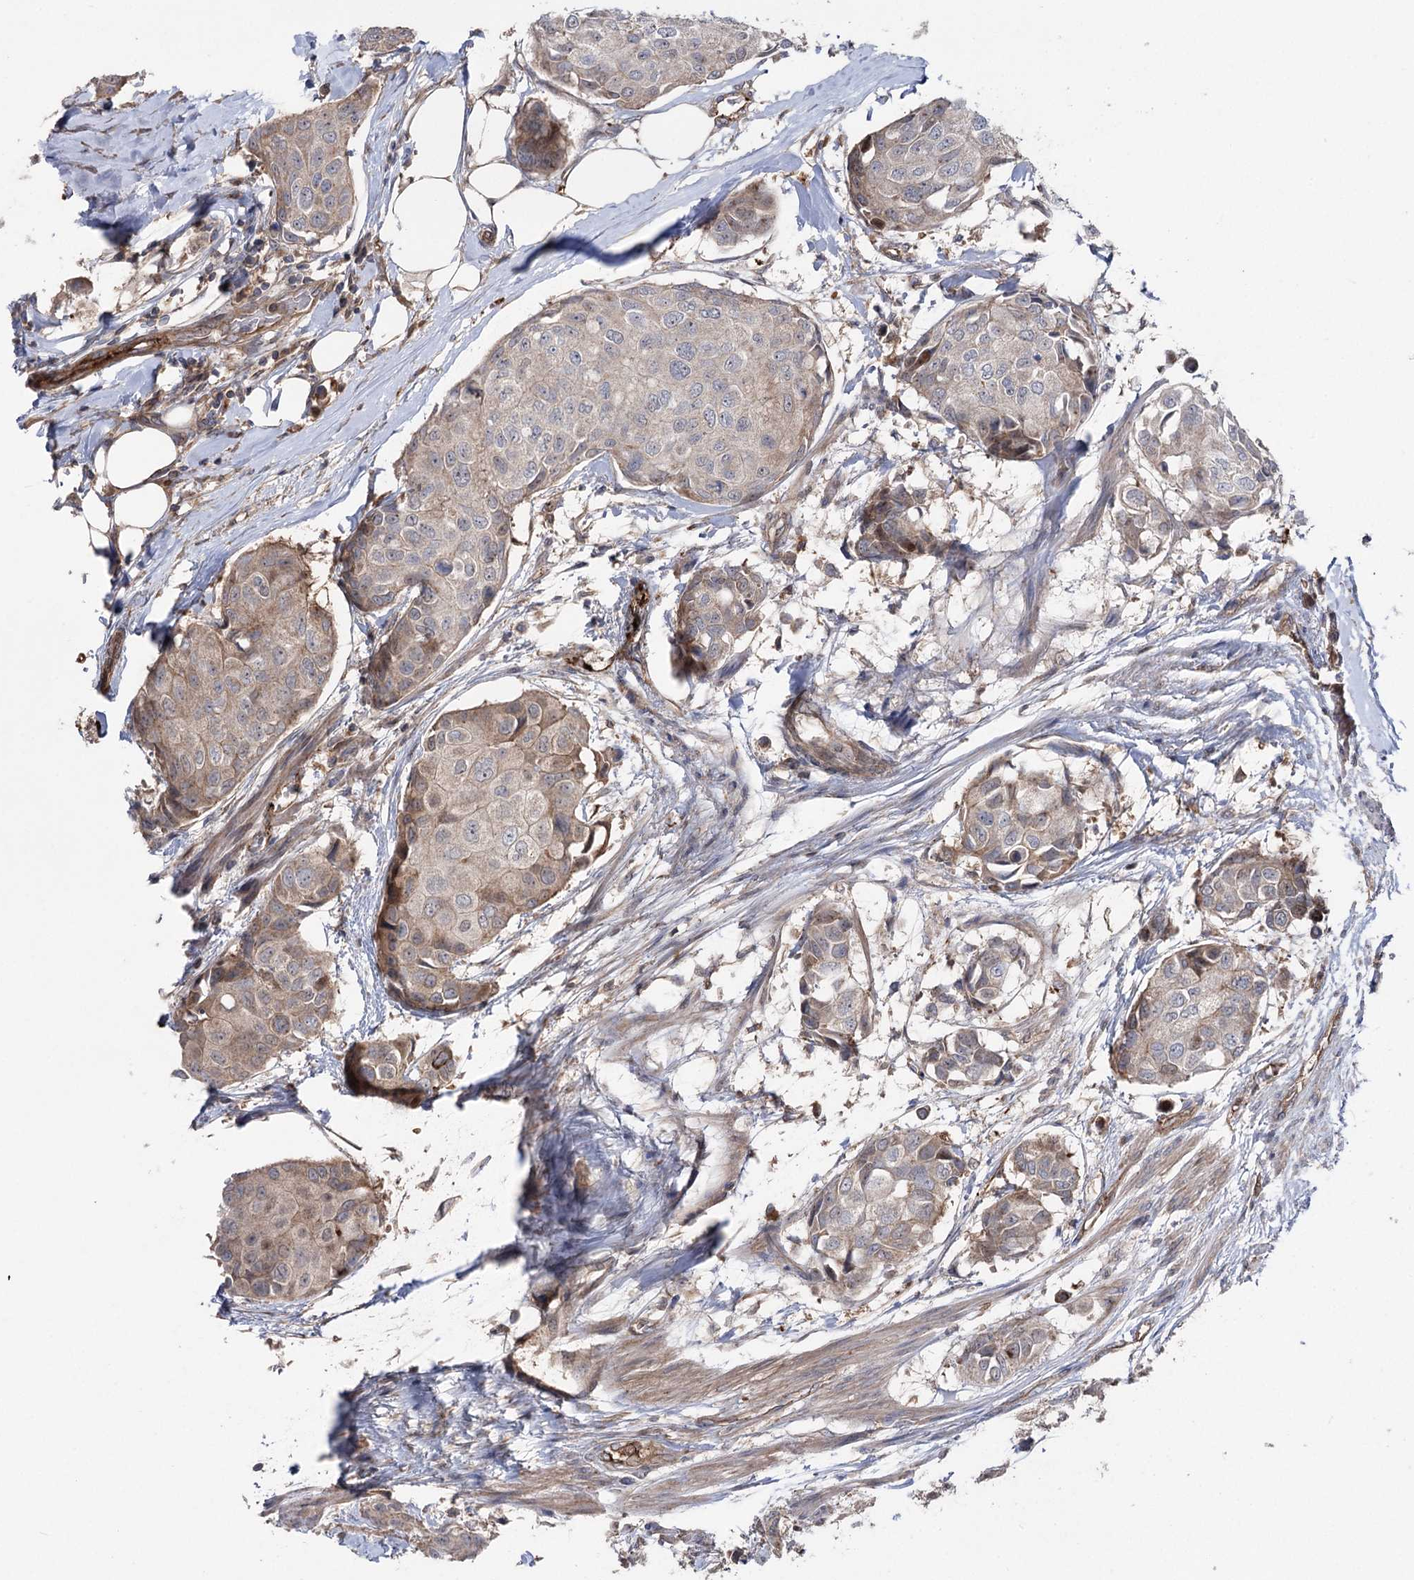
{"staining": {"intensity": "weak", "quantity": "25%-75%", "location": "cytoplasmic/membranous"}, "tissue": "breast cancer", "cell_type": "Tumor cells", "image_type": "cancer", "snomed": [{"axis": "morphology", "description": "Duct carcinoma"}, {"axis": "topography", "description": "Breast"}], "caption": "This is an image of immunohistochemistry (IHC) staining of breast cancer (intraductal carcinoma), which shows weak expression in the cytoplasmic/membranous of tumor cells.", "gene": "OTUD1", "patient": {"sex": "female", "age": 80}}